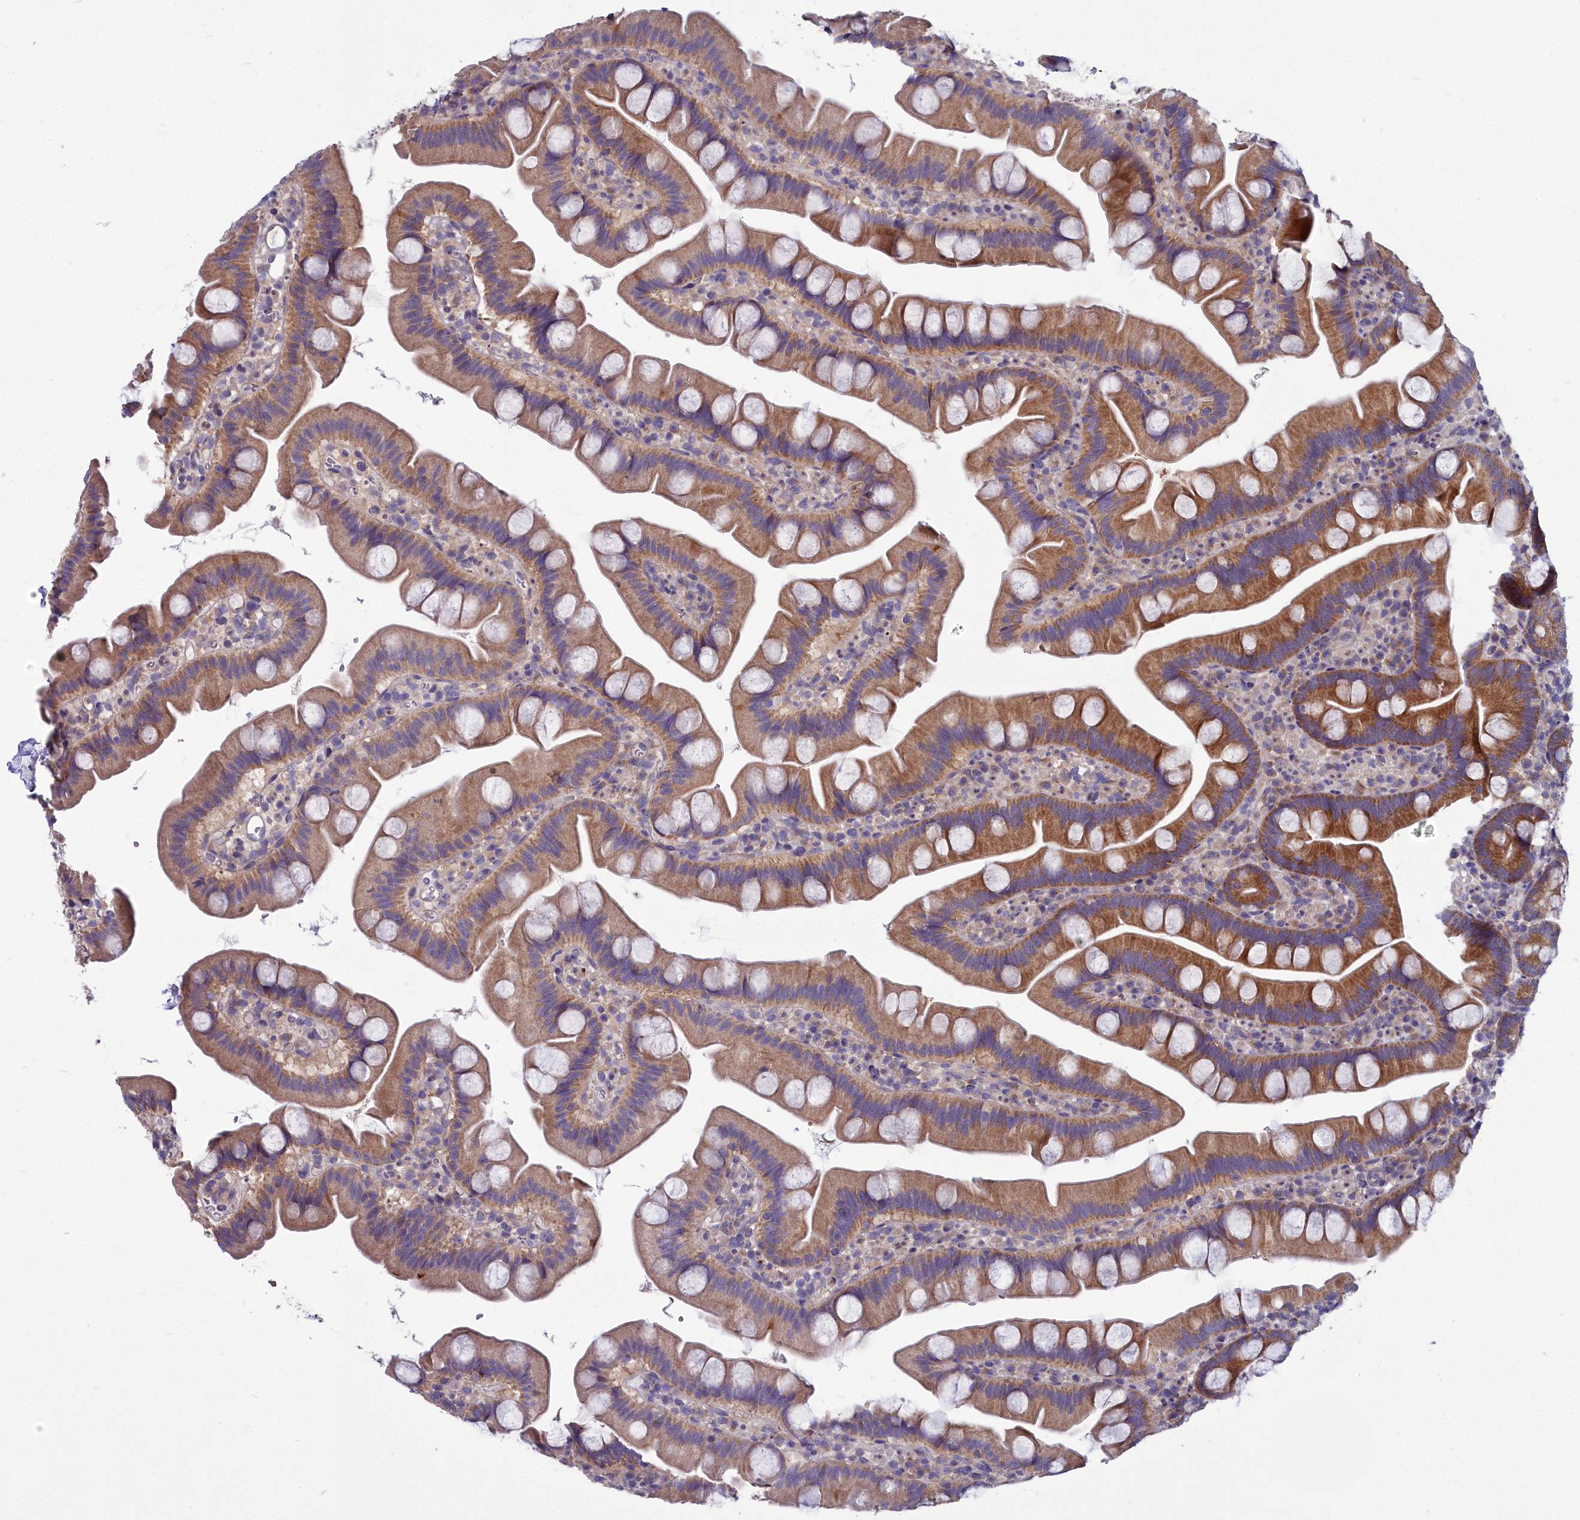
{"staining": {"intensity": "moderate", "quantity": ">75%", "location": "cytoplasmic/membranous"}, "tissue": "small intestine", "cell_type": "Glandular cells", "image_type": "normal", "snomed": [{"axis": "morphology", "description": "Normal tissue, NOS"}, {"axis": "topography", "description": "Small intestine"}], "caption": "Small intestine stained with a brown dye exhibits moderate cytoplasmic/membranous positive staining in approximately >75% of glandular cells.", "gene": "COX20", "patient": {"sex": "female", "age": 68}}